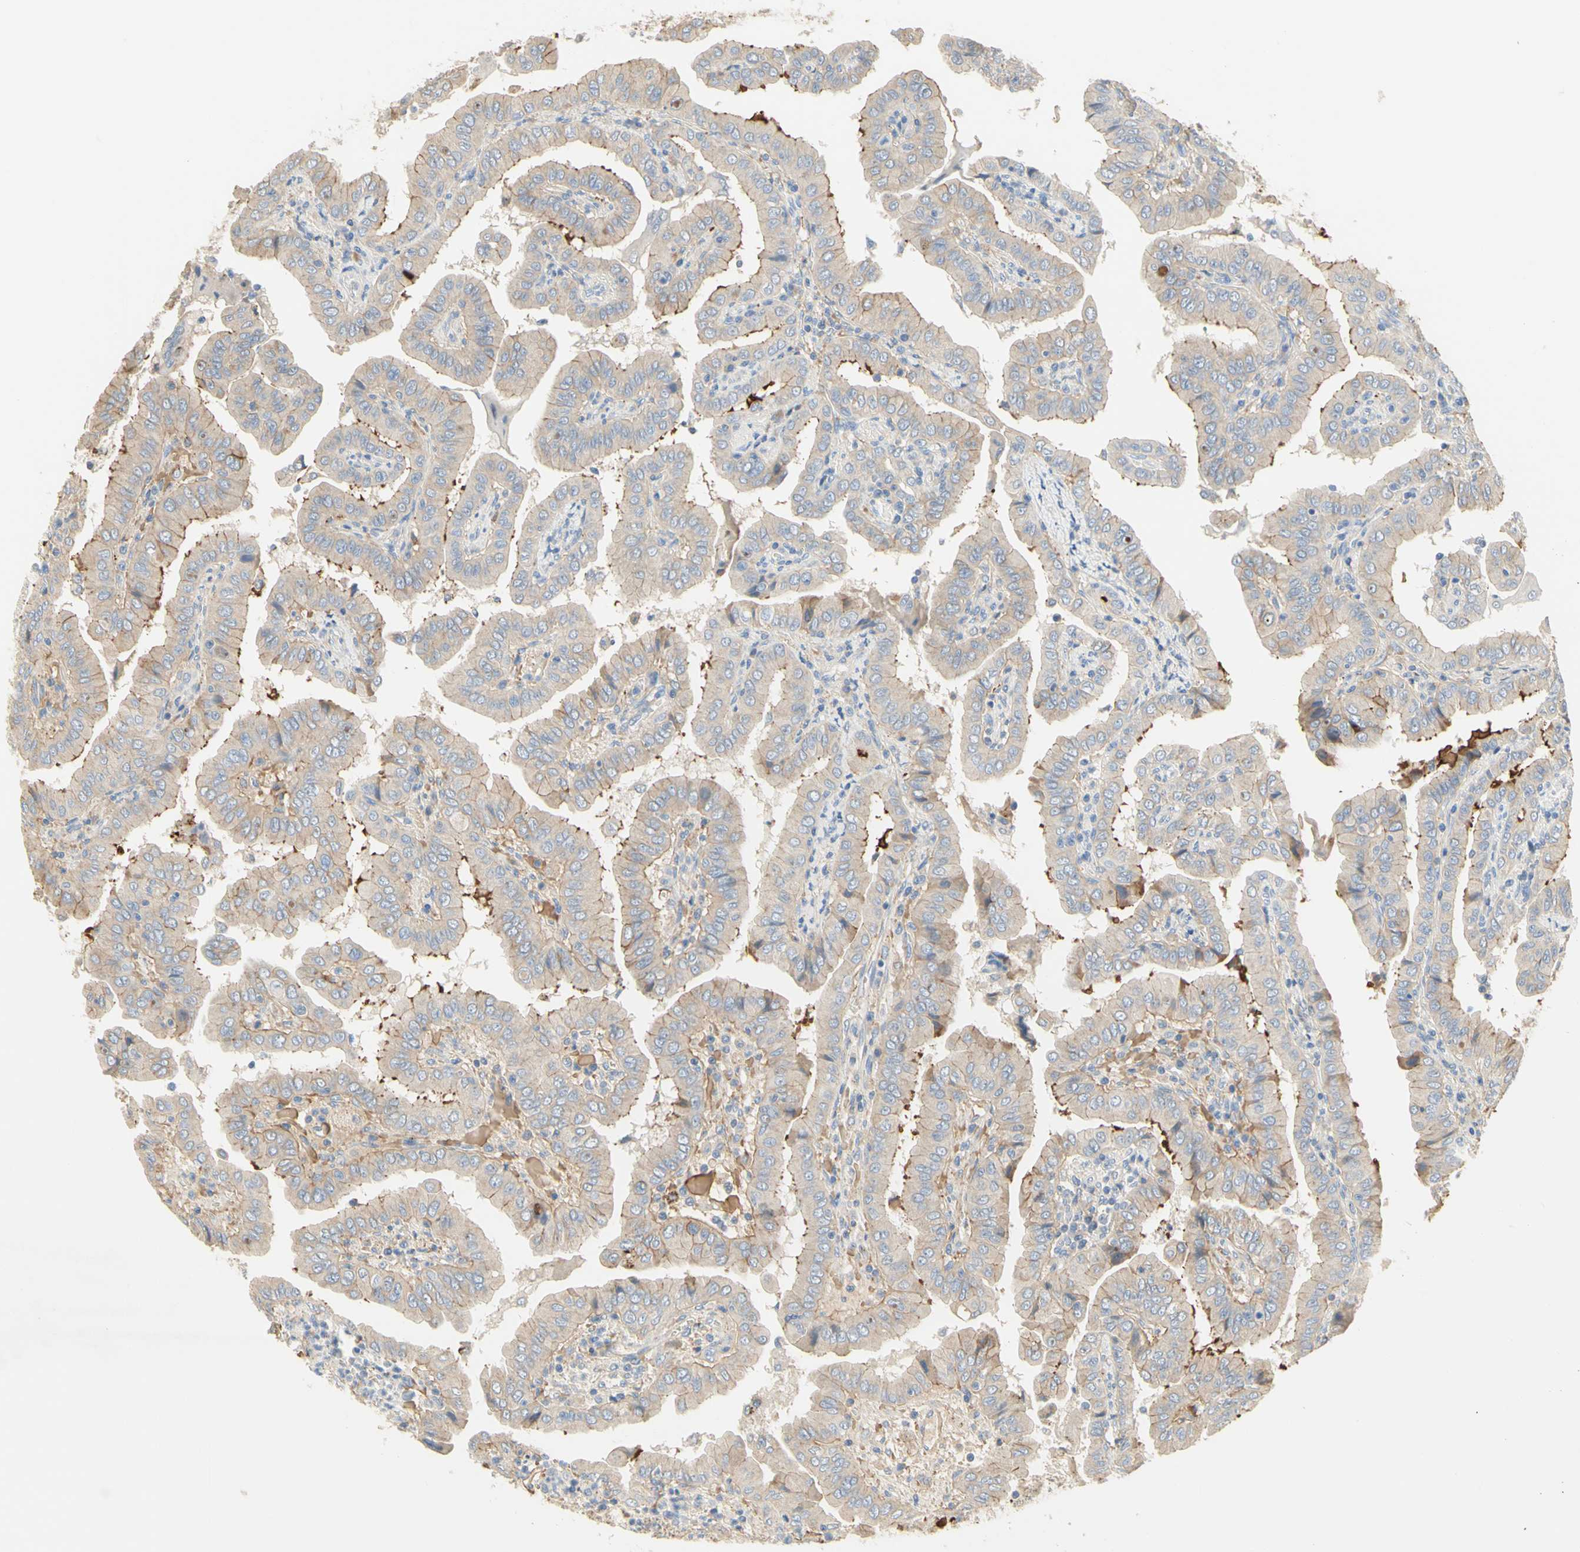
{"staining": {"intensity": "moderate", "quantity": "25%-75%", "location": "cytoplasmic/membranous"}, "tissue": "thyroid cancer", "cell_type": "Tumor cells", "image_type": "cancer", "snomed": [{"axis": "morphology", "description": "Papillary adenocarcinoma, NOS"}, {"axis": "topography", "description": "Thyroid gland"}], "caption": "The immunohistochemical stain highlights moderate cytoplasmic/membranous expression in tumor cells of thyroid cancer tissue.", "gene": "NECTIN4", "patient": {"sex": "male", "age": 33}}